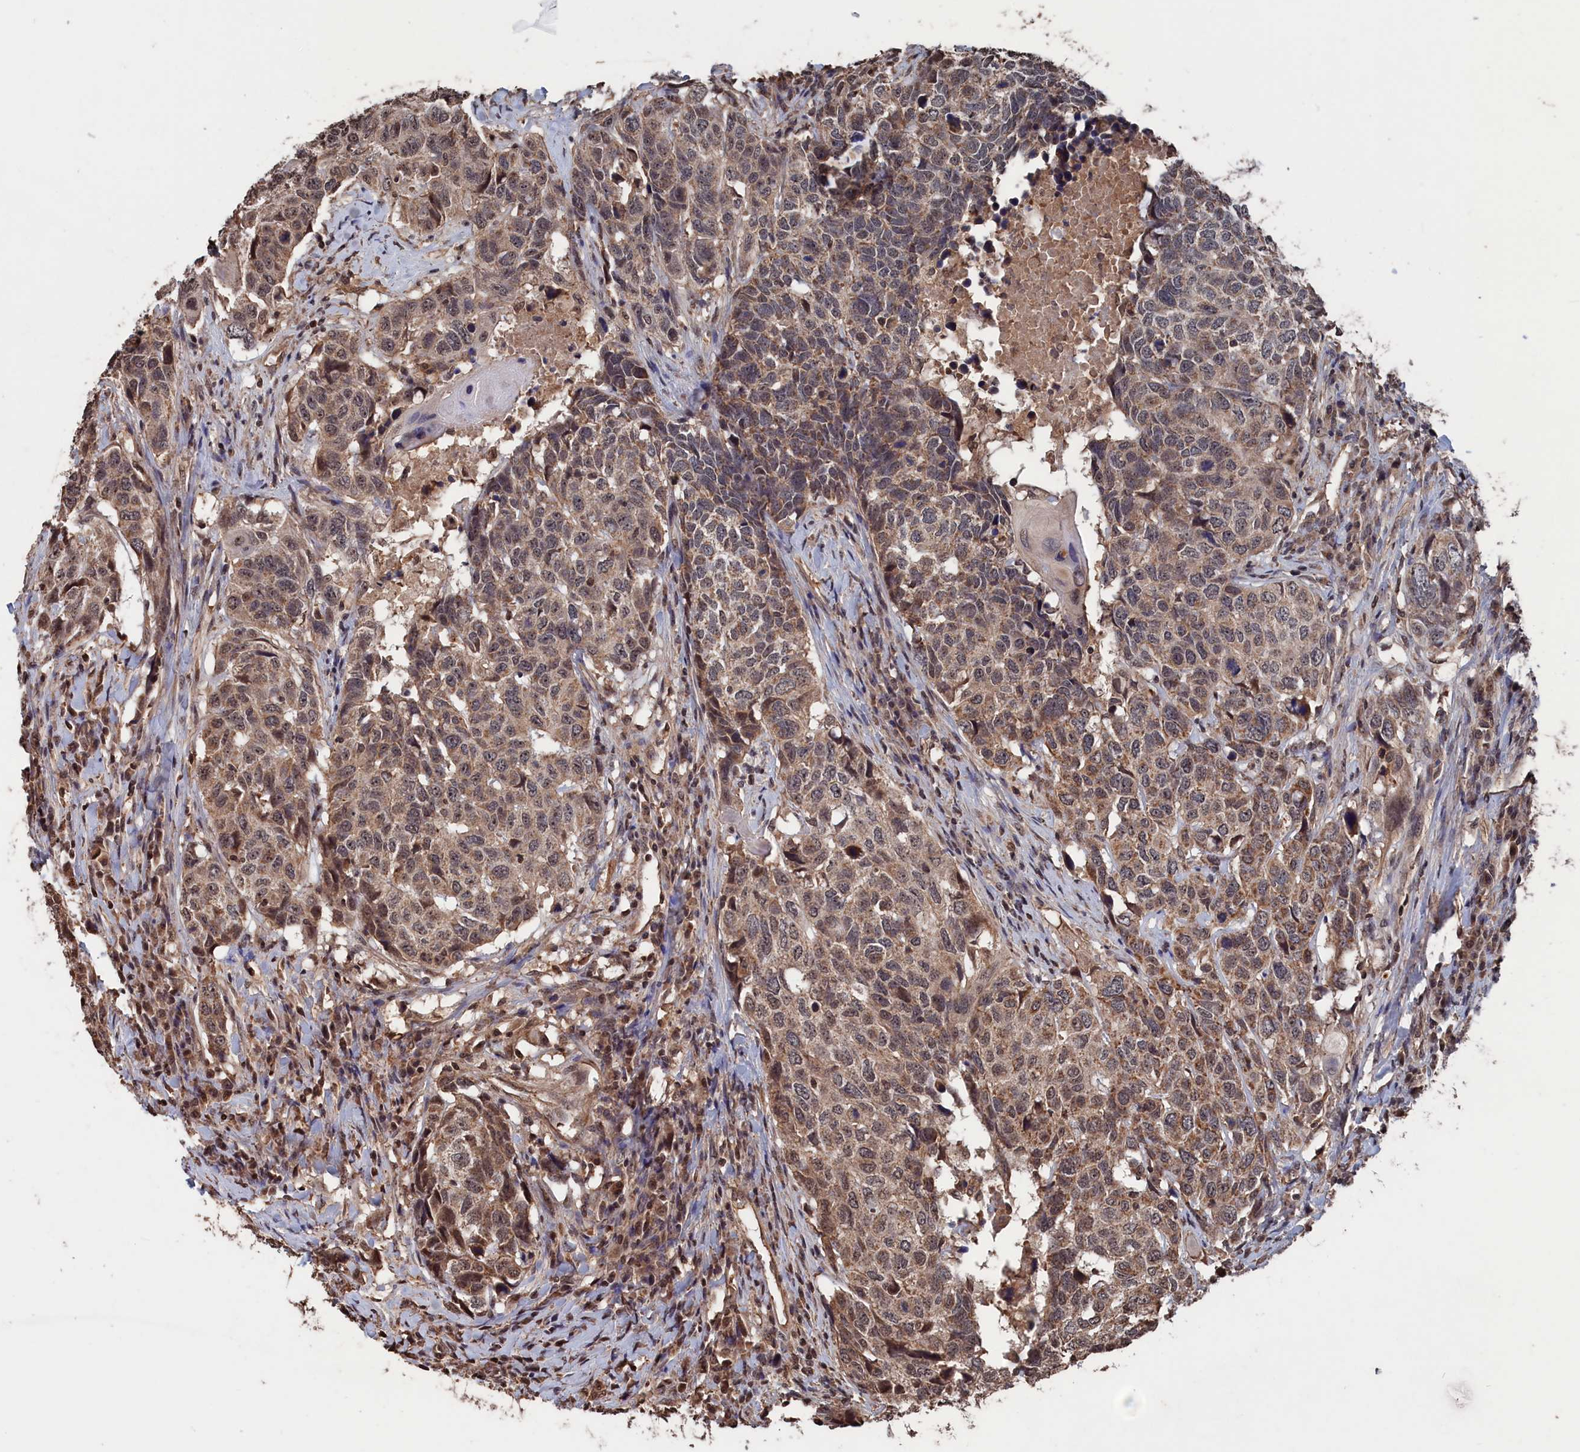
{"staining": {"intensity": "moderate", "quantity": ">75%", "location": "cytoplasmic/membranous,nuclear"}, "tissue": "head and neck cancer", "cell_type": "Tumor cells", "image_type": "cancer", "snomed": [{"axis": "morphology", "description": "Squamous cell carcinoma, NOS"}, {"axis": "topography", "description": "Head-Neck"}], "caption": "Head and neck cancer (squamous cell carcinoma) was stained to show a protein in brown. There is medium levels of moderate cytoplasmic/membranous and nuclear staining in approximately >75% of tumor cells.", "gene": "PDE12", "patient": {"sex": "male", "age": 66}}